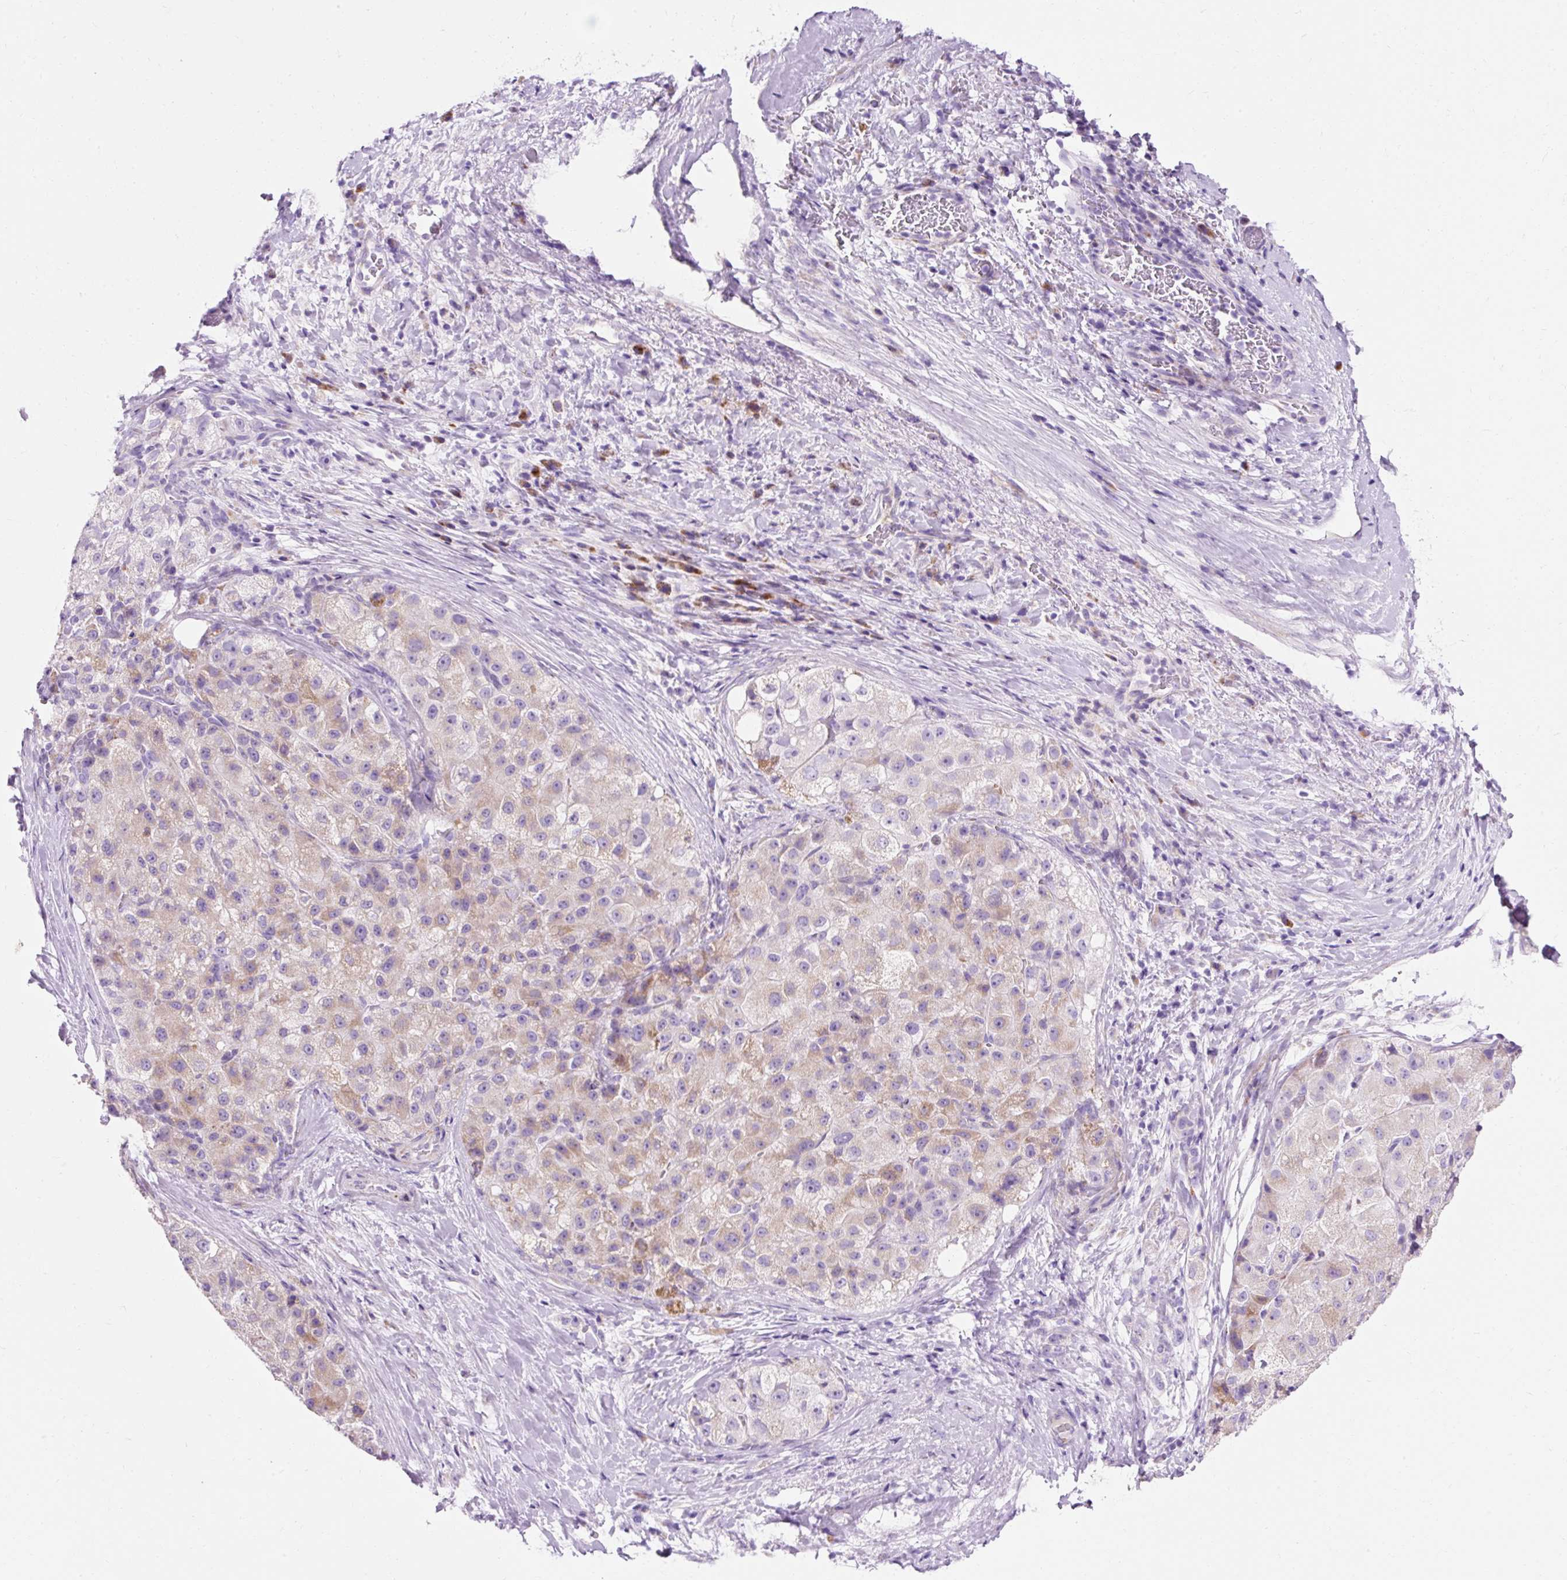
{"staining": {"intensity": "weak", "quantity": ">75%", "location": "cytoplasmic/membranous"}, "tissue": "liver cancer", "cell_type": "Tumor cells", "image_type": "cancer", "snomed": [{"axis": "morphology", "description": "Carcinoma, Hepatocellular, NOS"}, {"axis": "topography", "description": "Liver"}], "caption": "Liver cancer (hepatocellular carcinoma) was stained to show a protein in brown. There is low levels of weak cytoplasmic/membranous positivity in about >75% of tumor cells.", "gene": "PLPP2", "patient": {"sex": "male", "age": 80}}